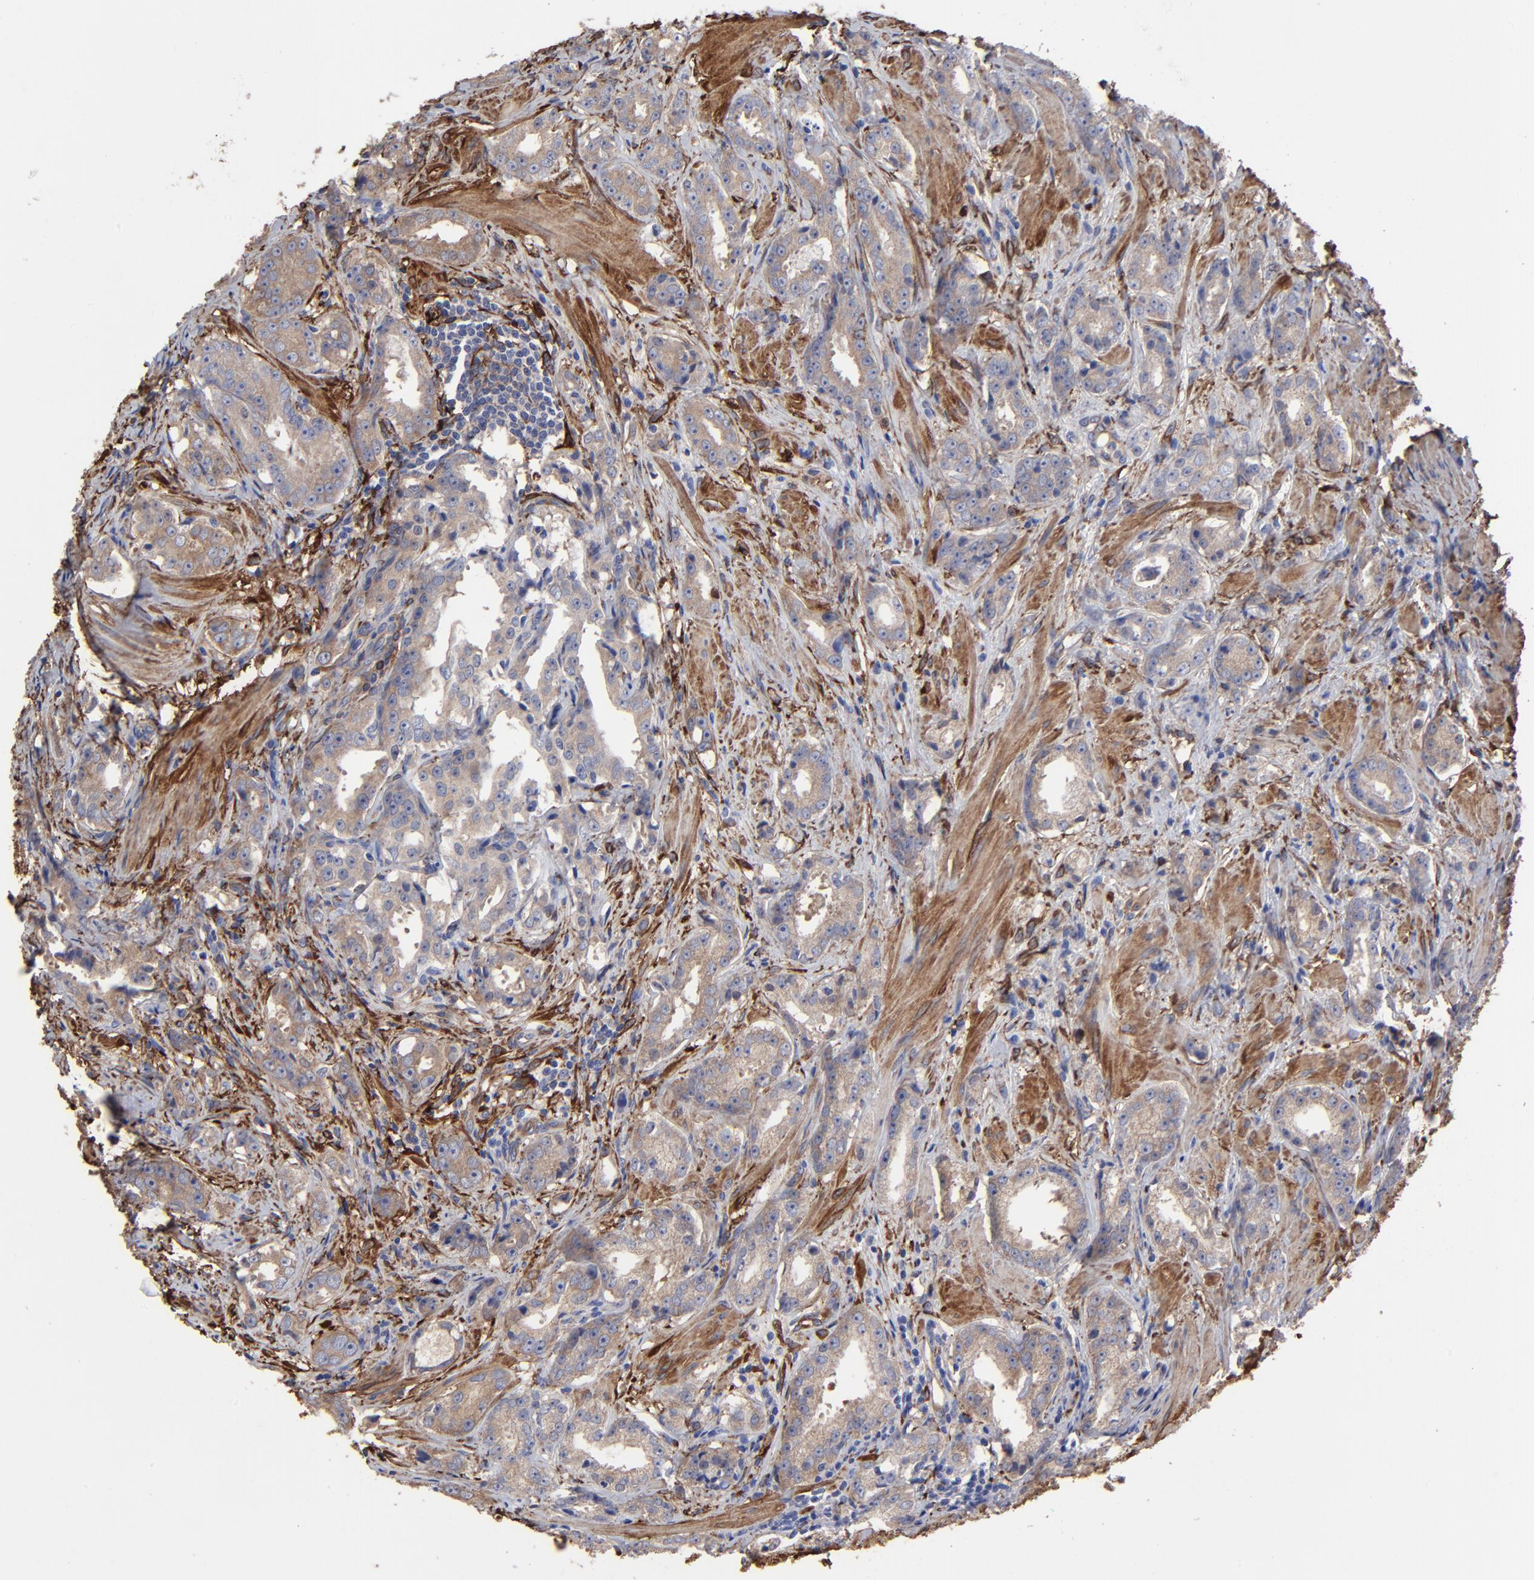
{"staining": {"intensity": "weak", "quantity": ">75%", "location": "cytoplasmic/membranous"}, "tissue": "prostate cancer", "cell_type": "Tumor cells", "image_type": "cancer", "snomed": [{"axis": "morphology", "description": "Adenocarcinoma, Medium grade"}, {"axis": "topography", "description": "Prostate"}], "caption": "Immunohistochemical staining of adenocarcinoma (medium-grade) (prostate) reveals weak cytoplasmic/membranous protein positivity in about >75% of tumor cells.", "gene": "CILP", "patient": {"sex": "male", "age": 53}}